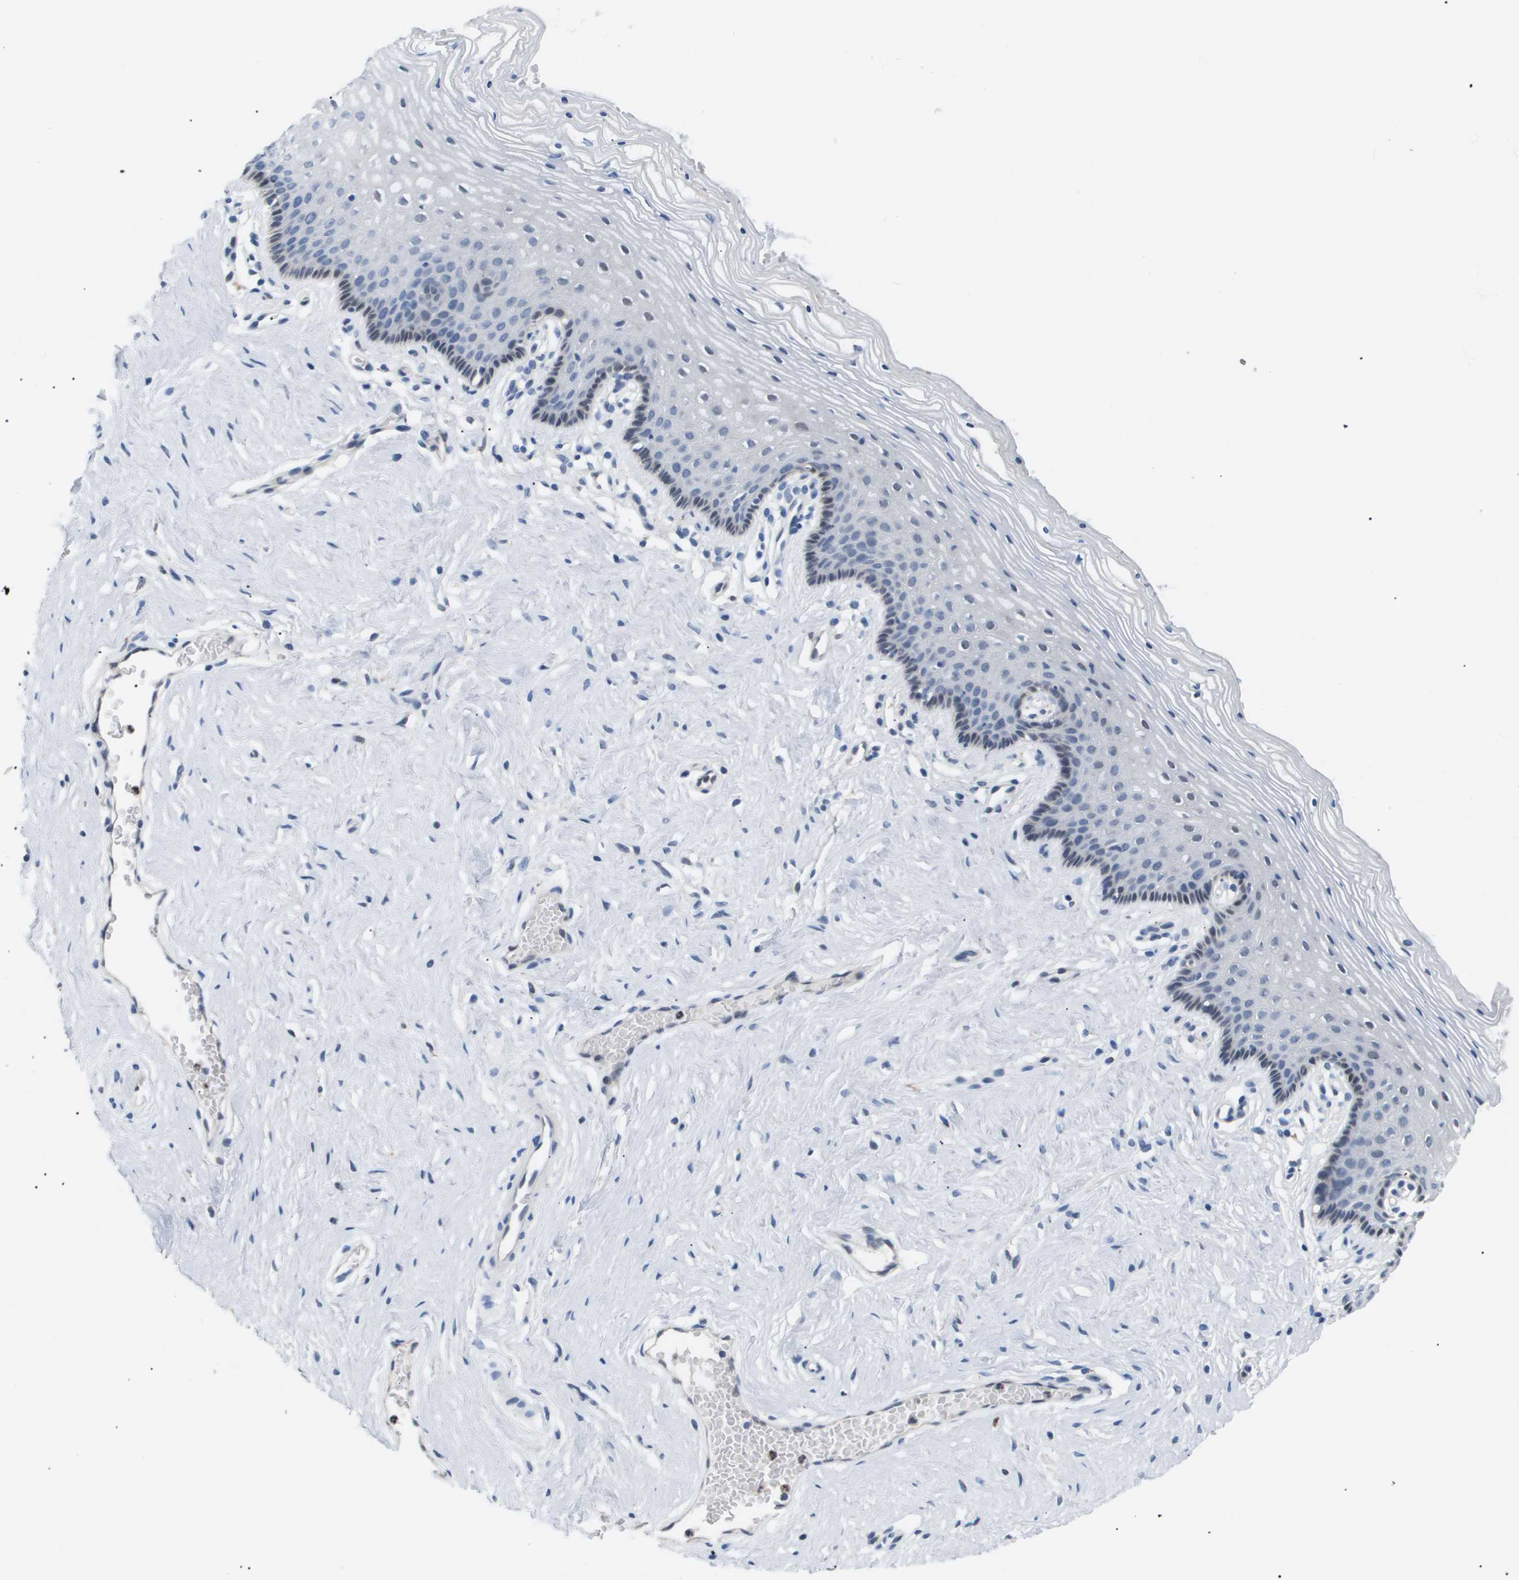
{"staining": {"intensity": "negative", "quantity": "none", "location": "none"}, "tissue": "vagina", "cell_type": "Squamous epithelial cells", "image_type": "normal", "snomed": [{"axis": "morphology", "description": "Normal tissue, NOS"}, {"axis": "topography", "description": "Vagina"}], "caption": "This image is of normal vagina stained with immunohistochemistry to label a protein in brown with the nuclei are counter-stained blue. There is no expression in squamous epithelial cells.", "gene": "AKR1A1", "patient": {"sex": "female", "age": 32}}